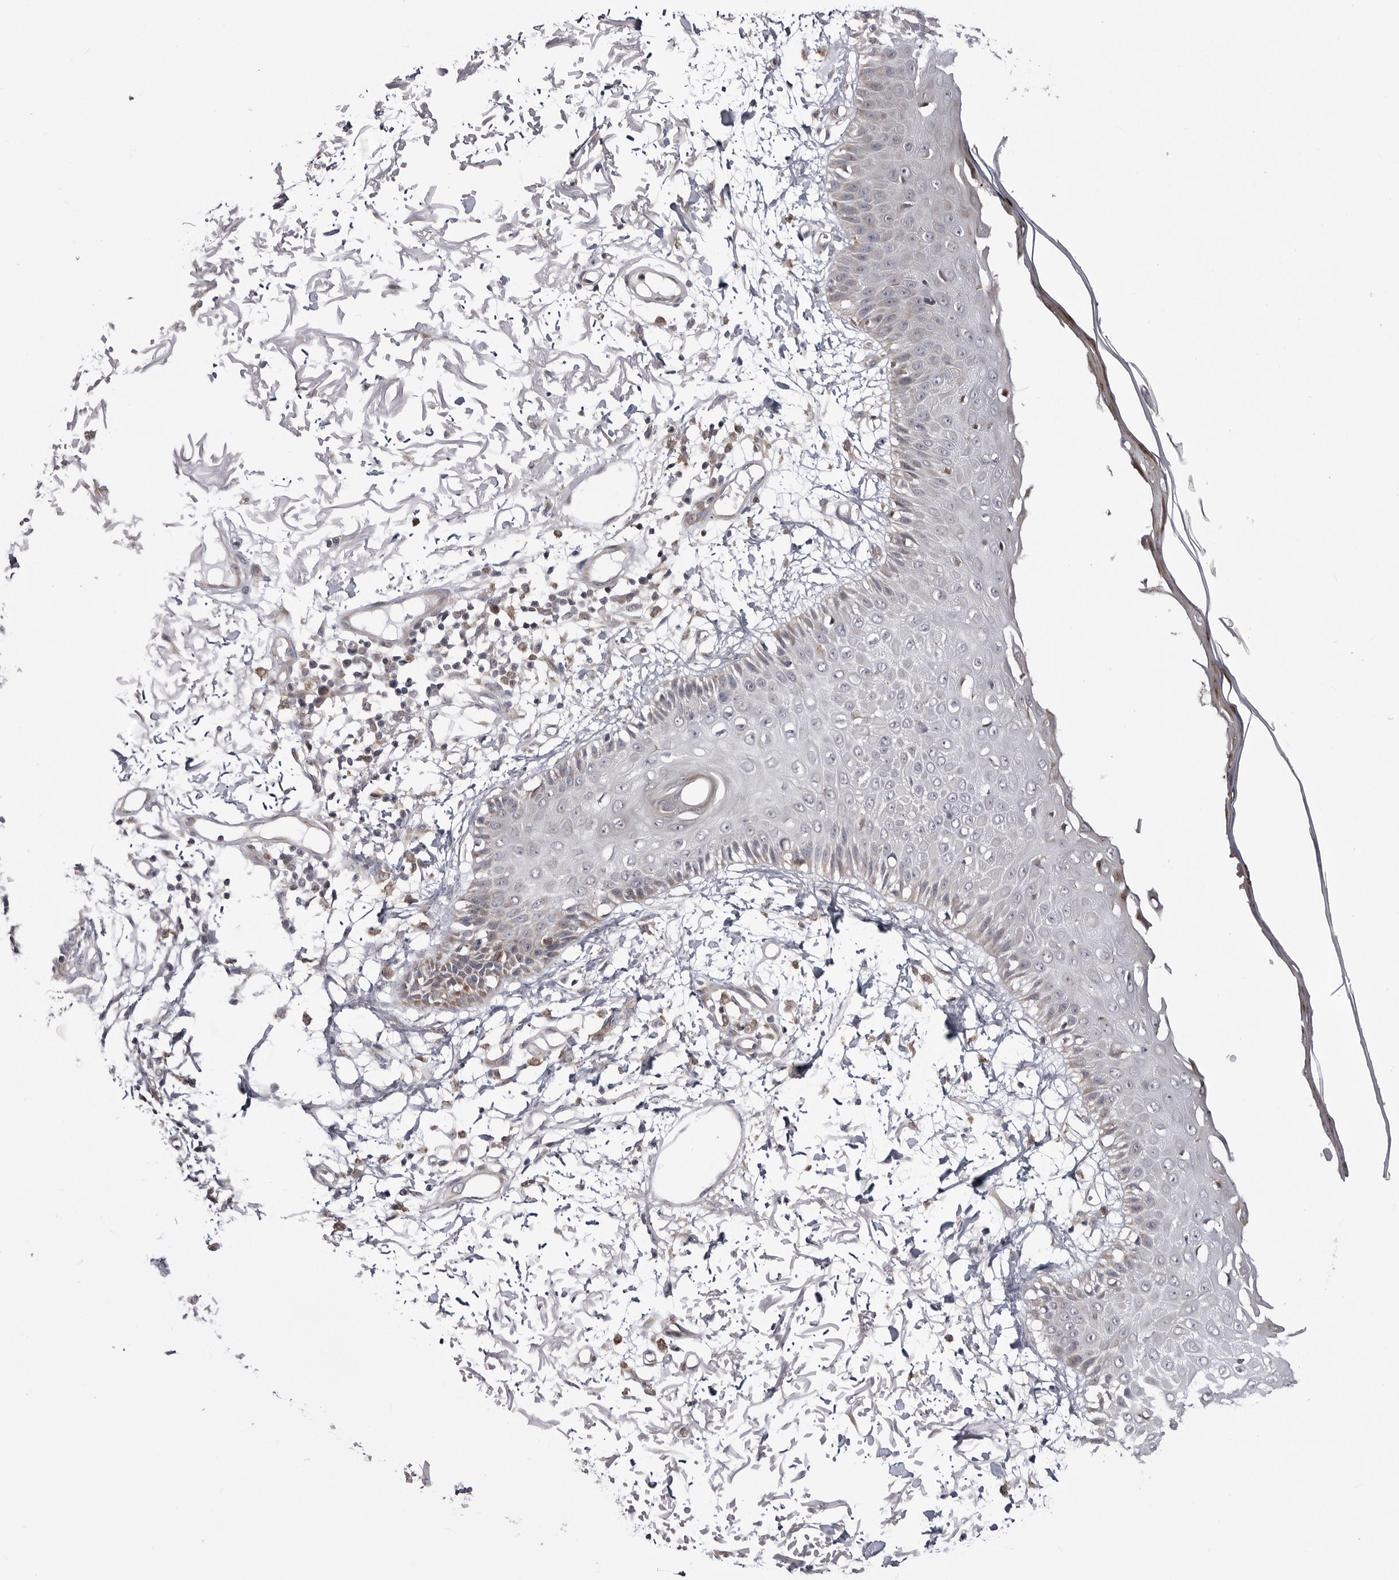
{"staining": {"intensity": "negative", "quantity": "none", "location": "none"}, "tissue": "skin", "cell_type": "Fibroblasts", "image_type": "normal", "snomed": [{"axis": "morphology", "description": "Normal tissue, NOS"}, {"axis": "morphology", "description": "Squamous cell carcinoma, NOS"}, {"axis": "topography", "description": "Skin"}, {"axis": "topography", "description": "Peripheral nerve tissue"}], "caption": "This photomicrograph is of unremarkable skin stained with immunohistochemistry (IHC) to label a protein in brown with the nuclei are counter-stained blue. There is no staining in fibroblasts. The staining is performed using DAB brown chromogen with nuclei counter-stained in using hematoxylin.", "gene": "CCDC18", "patient": {"sex": "male", "age": 83}}